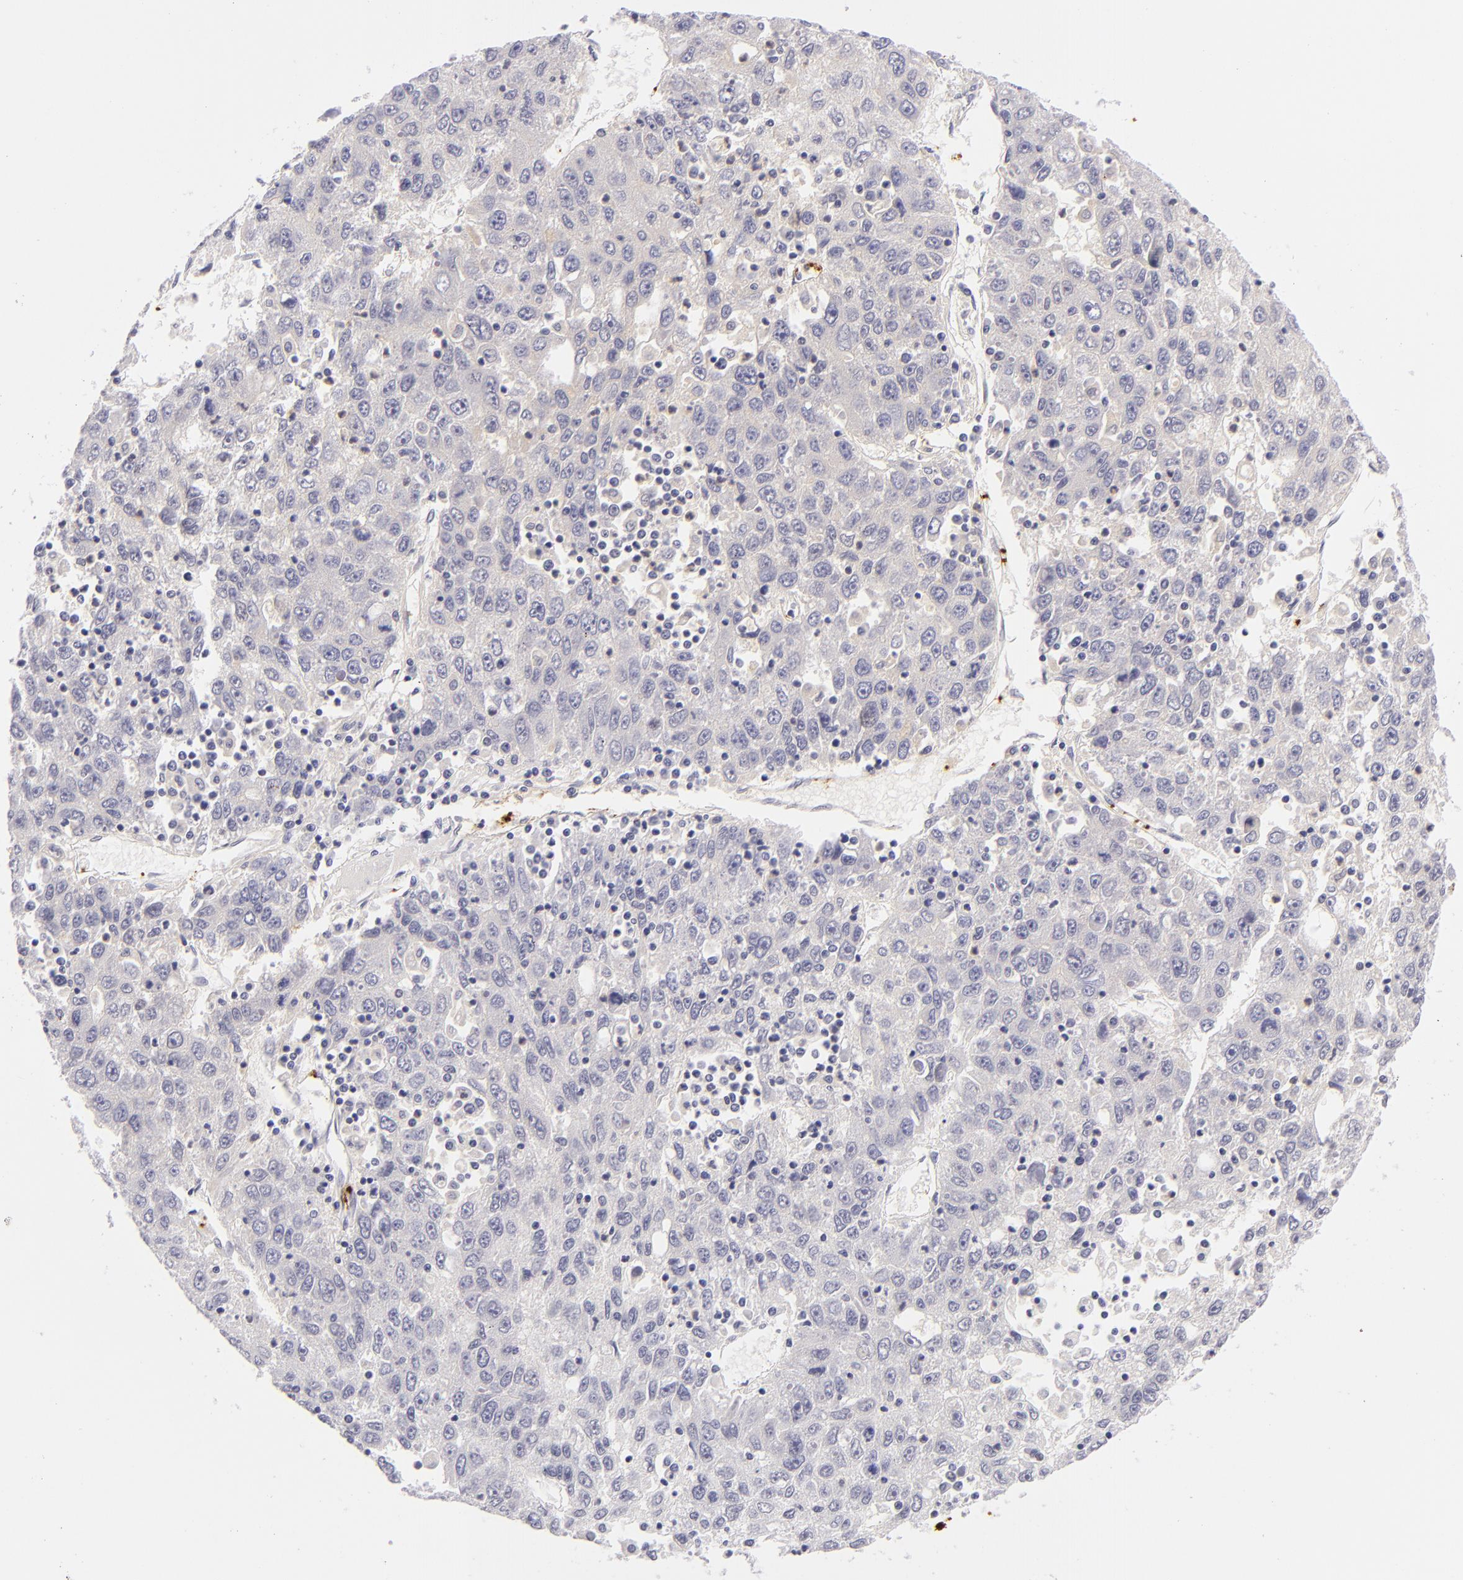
{"staining": {"intensity": "negative", "quantity": "none", "location": "none"}, "tissue": "liver cancer", "cell_type": "Tumor cells", "image_type": "cancer", "snomed": [{"axis": "morphology", "description": "Carcinoma, Hepatocellular, NOS"}, {"axis": "topography", "description": "Liver"}], "caption": "A high-resolution image shows IHC staining of hepatocellular carcinoma (liver), which exhibits no significant expression in tumor cells. The staining is performed using DAB brown chromogen with nuclei counter-stained in using hematoxylin.", "gene": "GP1BA", "patient": {"sex": "male", "age": 49}}